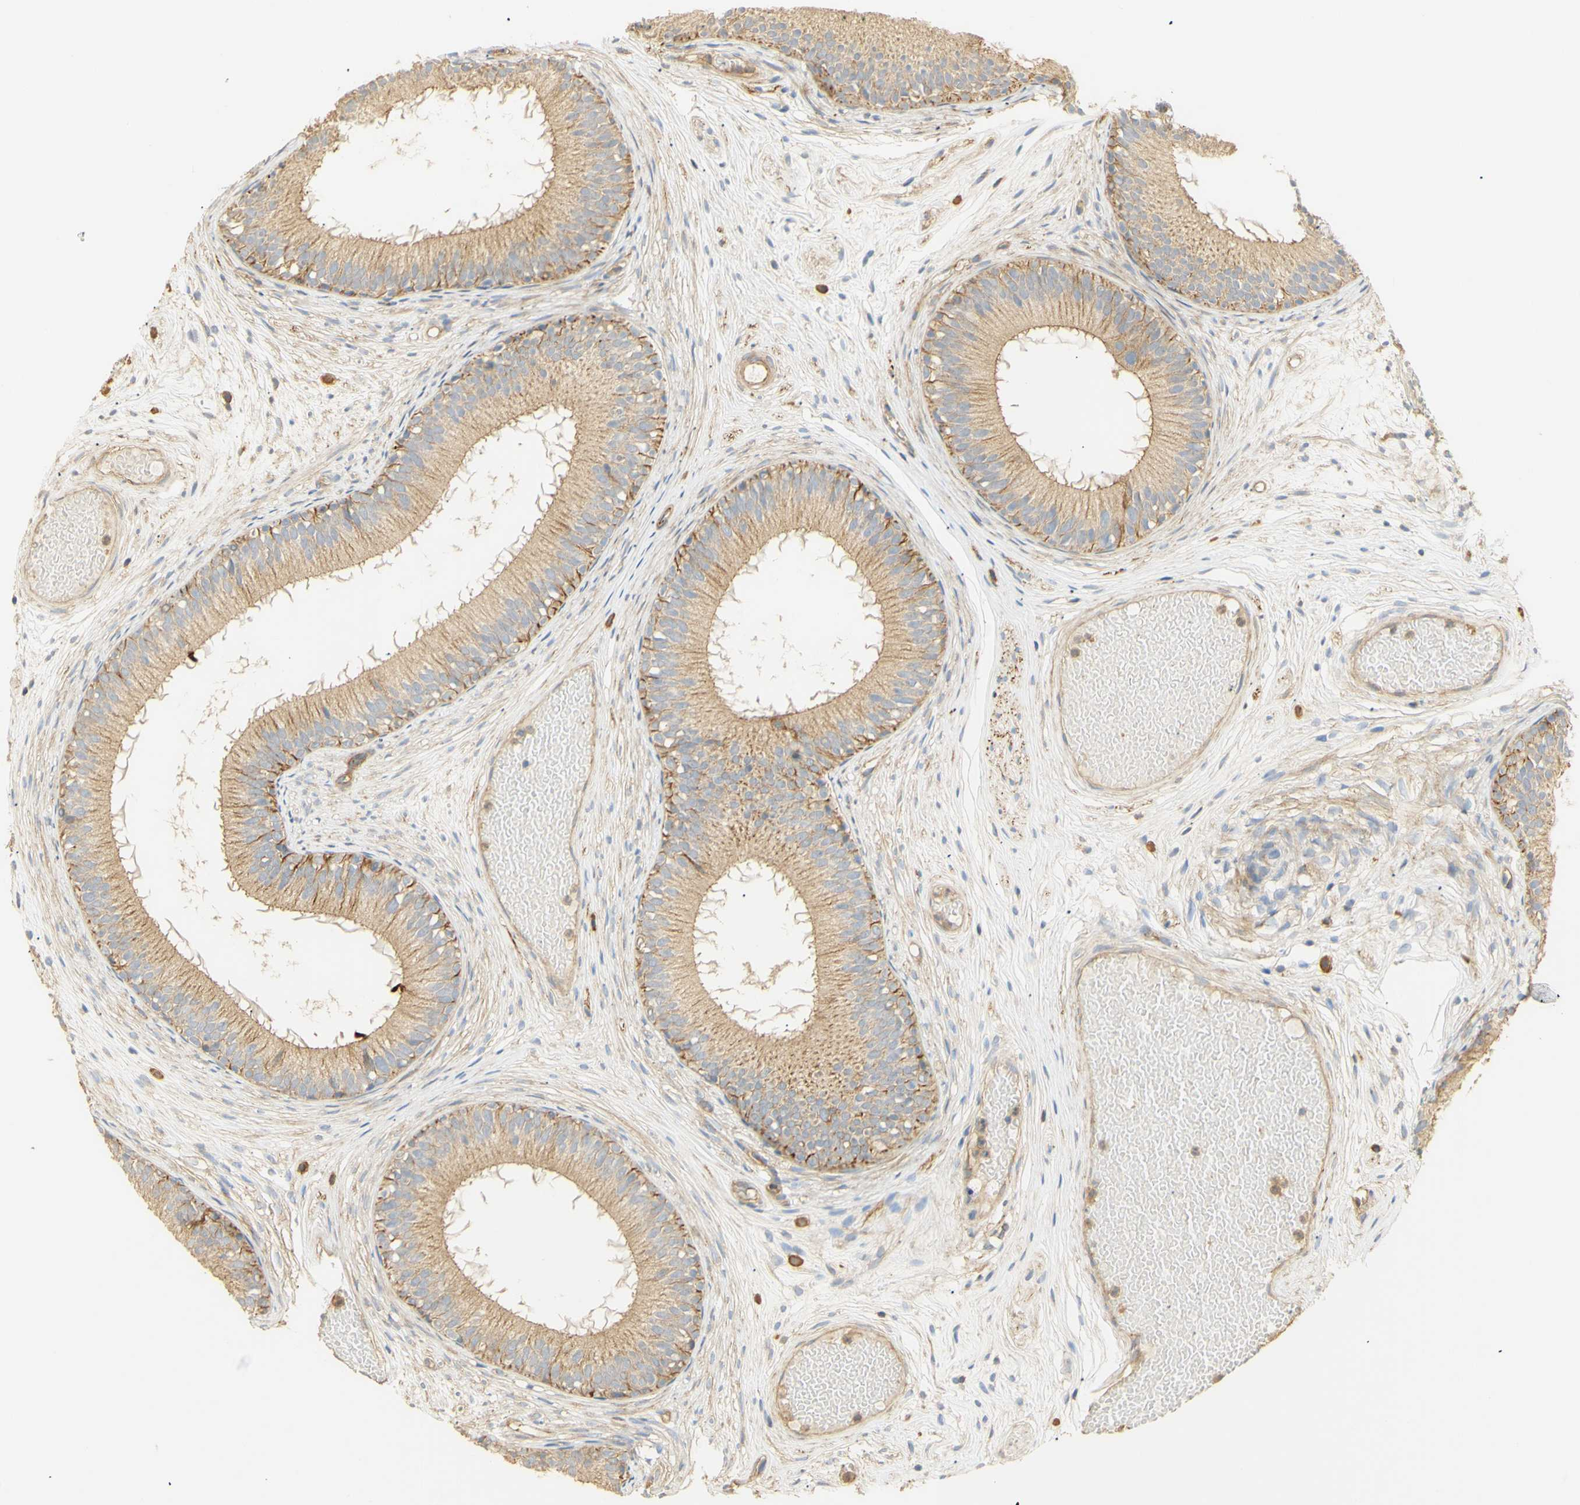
{"staining": {"intensity": "moderate", "quantity": ">75%", "location": "cytoplasmic/membranous"}, "tissue": "epididymis", "cell_type": "Glandular cells", "image_type": "normal", "snomed": [{"axis": "morphology", "description": "Normal tissue, NOS"}, {"axis": "morphology", "description": "Atrophy, NOS"}, {"axis": "topography", "description": "Testis"}, {"axis": "topography", "description": "Epididymis"}], "caption": "Benign epididymis shows moderate cytoplasmic/membranous staining in approximately >75% of glandular cells, visualized by immunohistochemistry. Nuclei are stained in blue.", "gene": "KCNE4", "patient": {"sex": "male", "age": 18}}